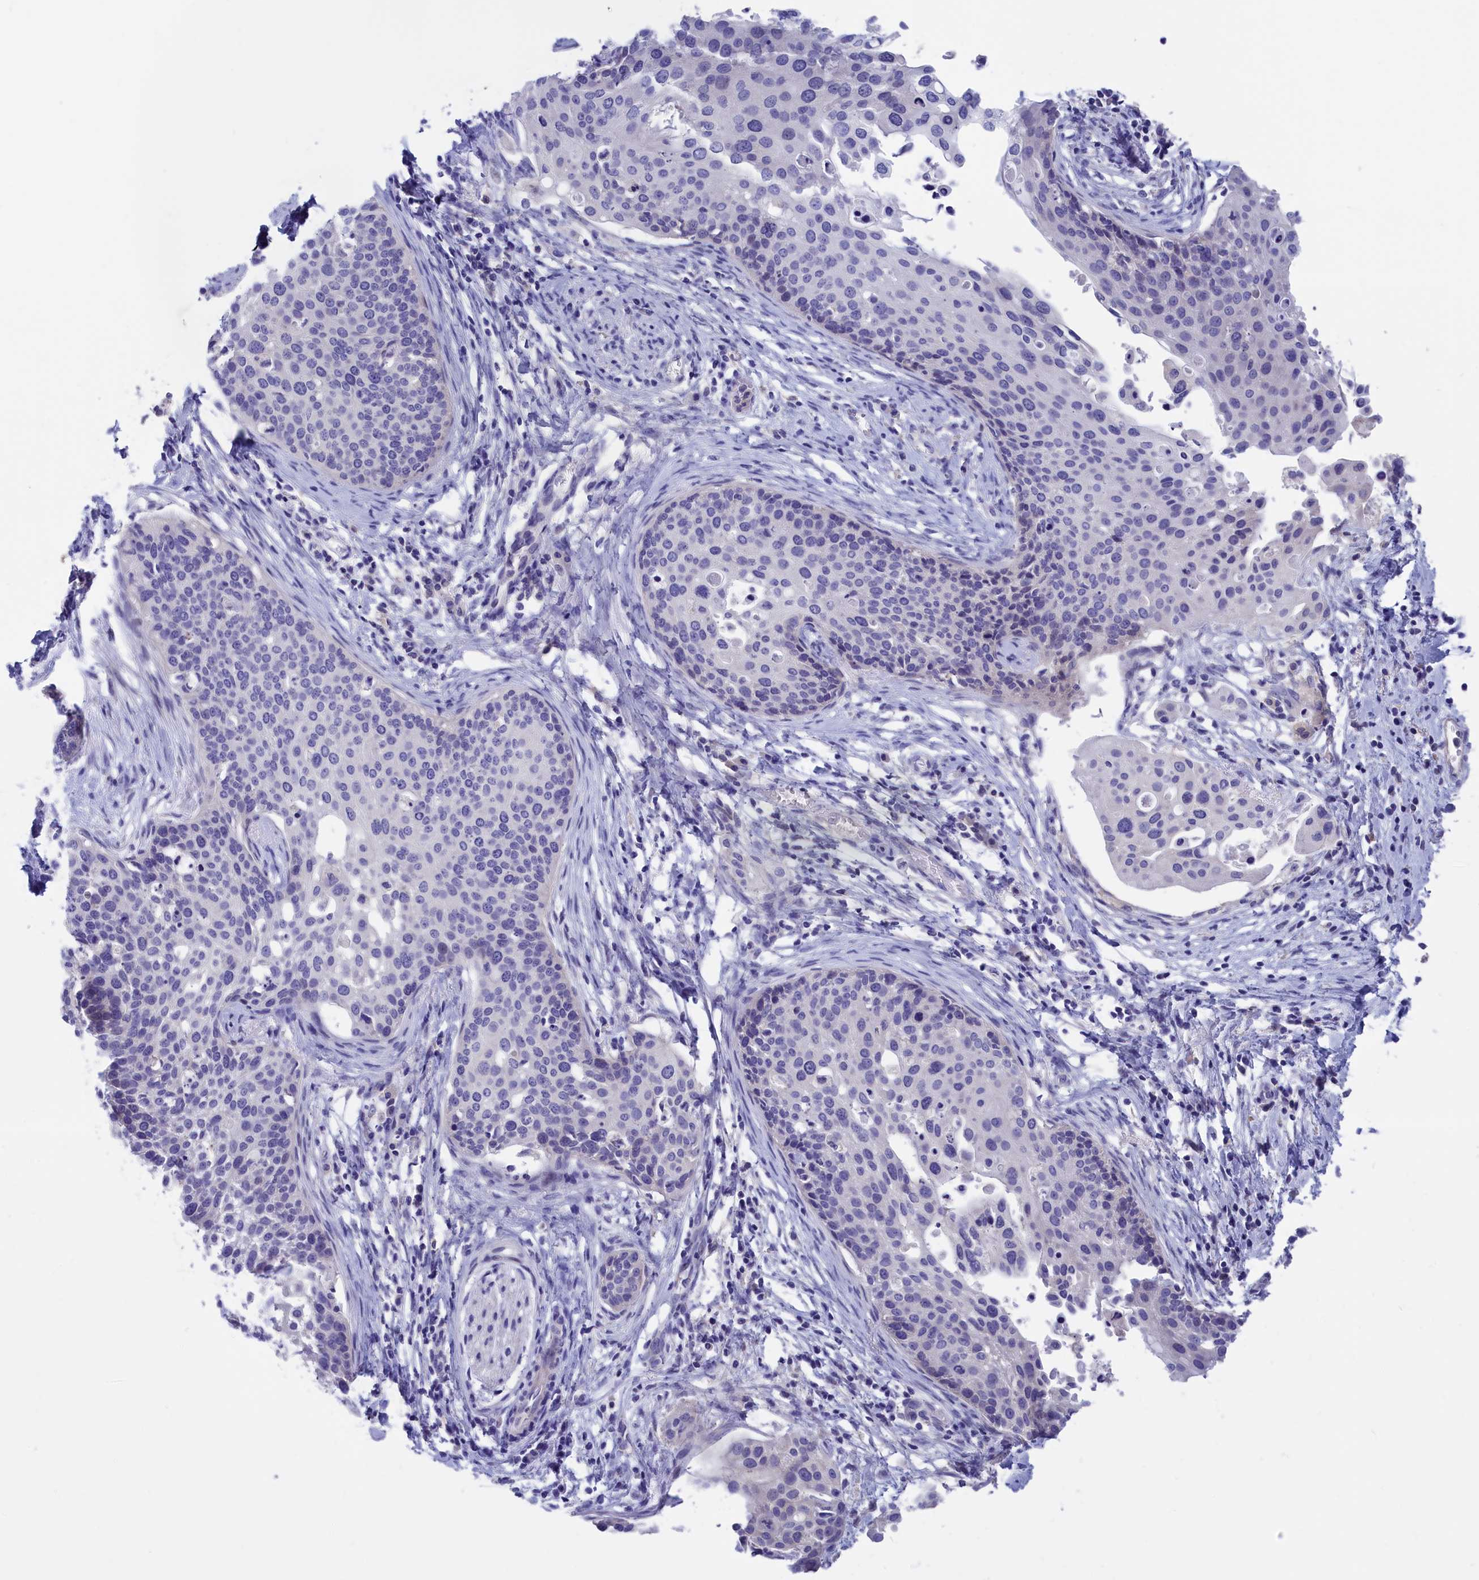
{"staining": {"intensity": "negative", "quantity": "none", "location": "none"}, "tissue": "cervical cancer", "cell_type": "Tumor cells", "image_type": "cancer", "snomed": [{"axis": "morphology", "description": "Squamous cell carcinoma, NOS"}, {"axis": "topography", "description": "Cervix"}], "caption": "Cervical squamous cell carcinoma was stained to show a protein in brown. There is no significant positivity in tumor cells.", "gene": "VPS35L", "patient": {"sex": "female", "age": 44}}